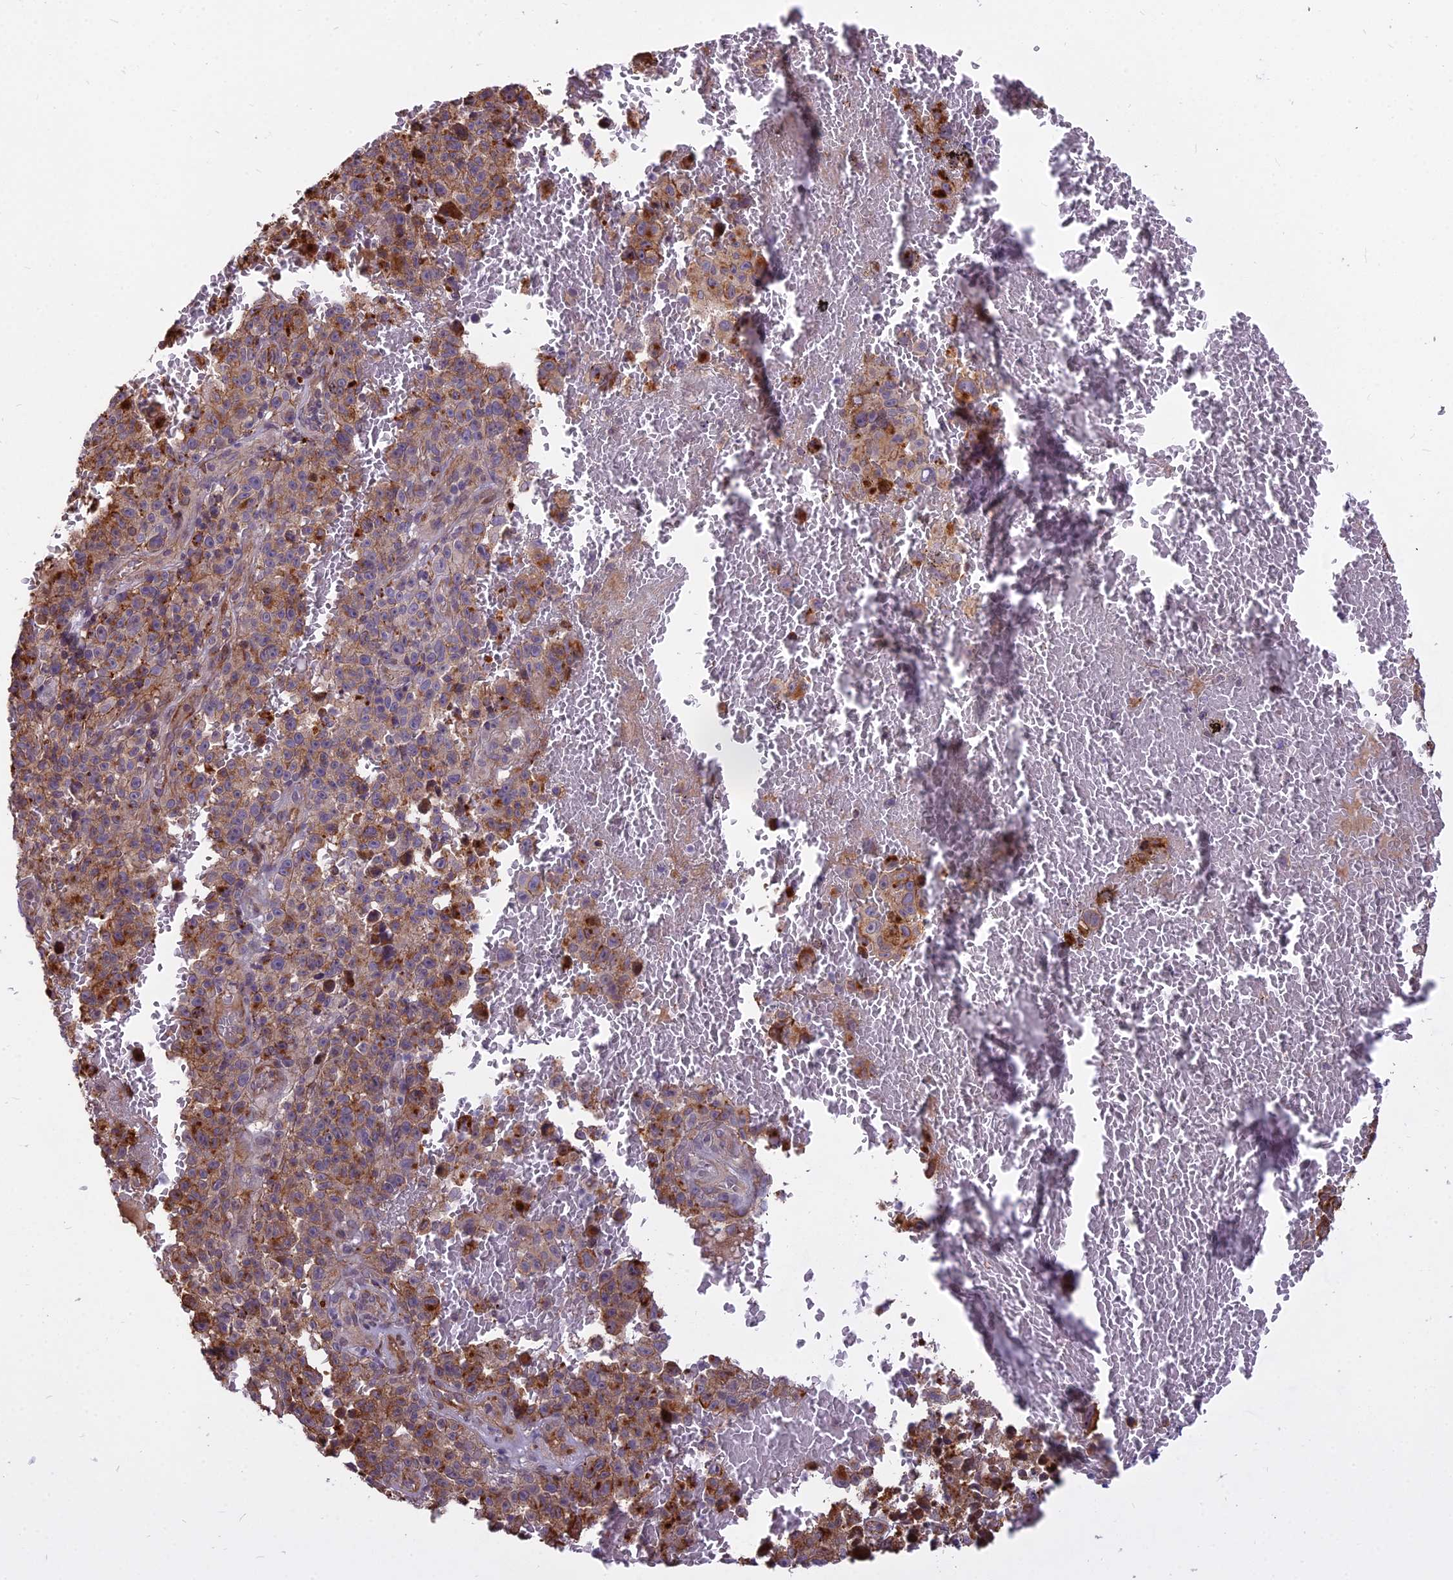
{"staining": {"intensity": "strong", "quantity": "<25%", "location": "cytoplasmic/membranous"}, "tissue": "melanoma", "cell_type": "Tumor cells", "image_type": "cancer", "snomed": [{"axis": "morphology", "description": "Malignant melanoma, NOS"}, {"axis": "topography", "description": "Skin"}], "caption": "Protein staining demonstrates strong cytoplasmic/membranous expression in approximately <25% of tumor cells in malignant melanoma. Using DAB (3,3'-diaminobenzidine) (brown) and hematoxylin (blue) stains, captured at high magnification using brightfield microscopy.", "gene": "GLYATL3", "patient": {"sex": "female", "age": 82}}